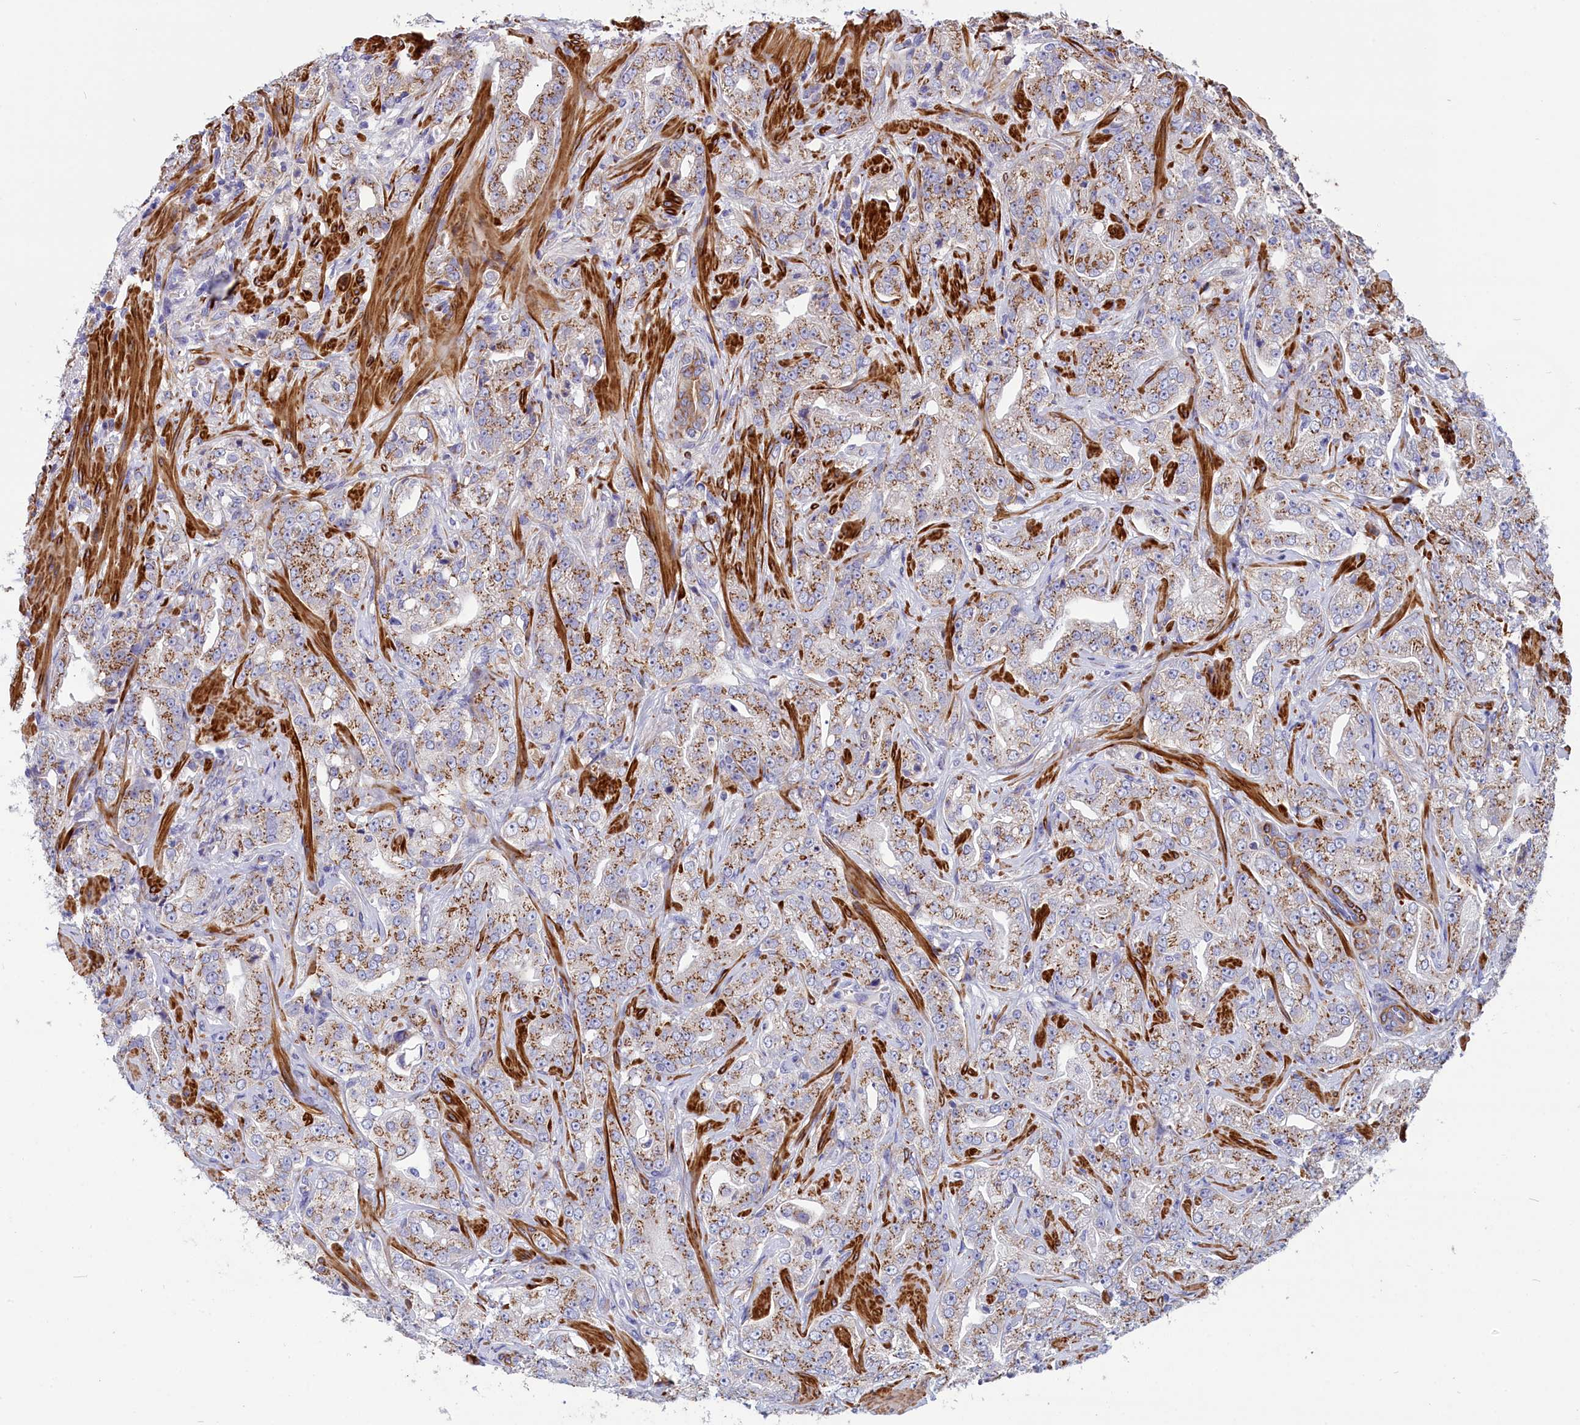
{"staining": {"intensity": "moderate", "quantity": "25%-75%", "location": "cytoplasmic/membranous"}, "tissue": "prostate cancer", "cell_type": "Tumor cells", "image_type": "cancer", "snomed": [{"axis": "morphology", "description": "Adenocarcinoma, Low grade"}, {"axis": "topography", "description": "Prostate"}], "caption": "This micrograph reveals IHC staining of adenocarcinoma (low-grade) (prostate), with medium moderate cytoplasmic/membranous positivity in approximately 25%-75% of tumor cells.", "gene": "TUBGCP4", "patient": {"sex": "male", "age": 67}}